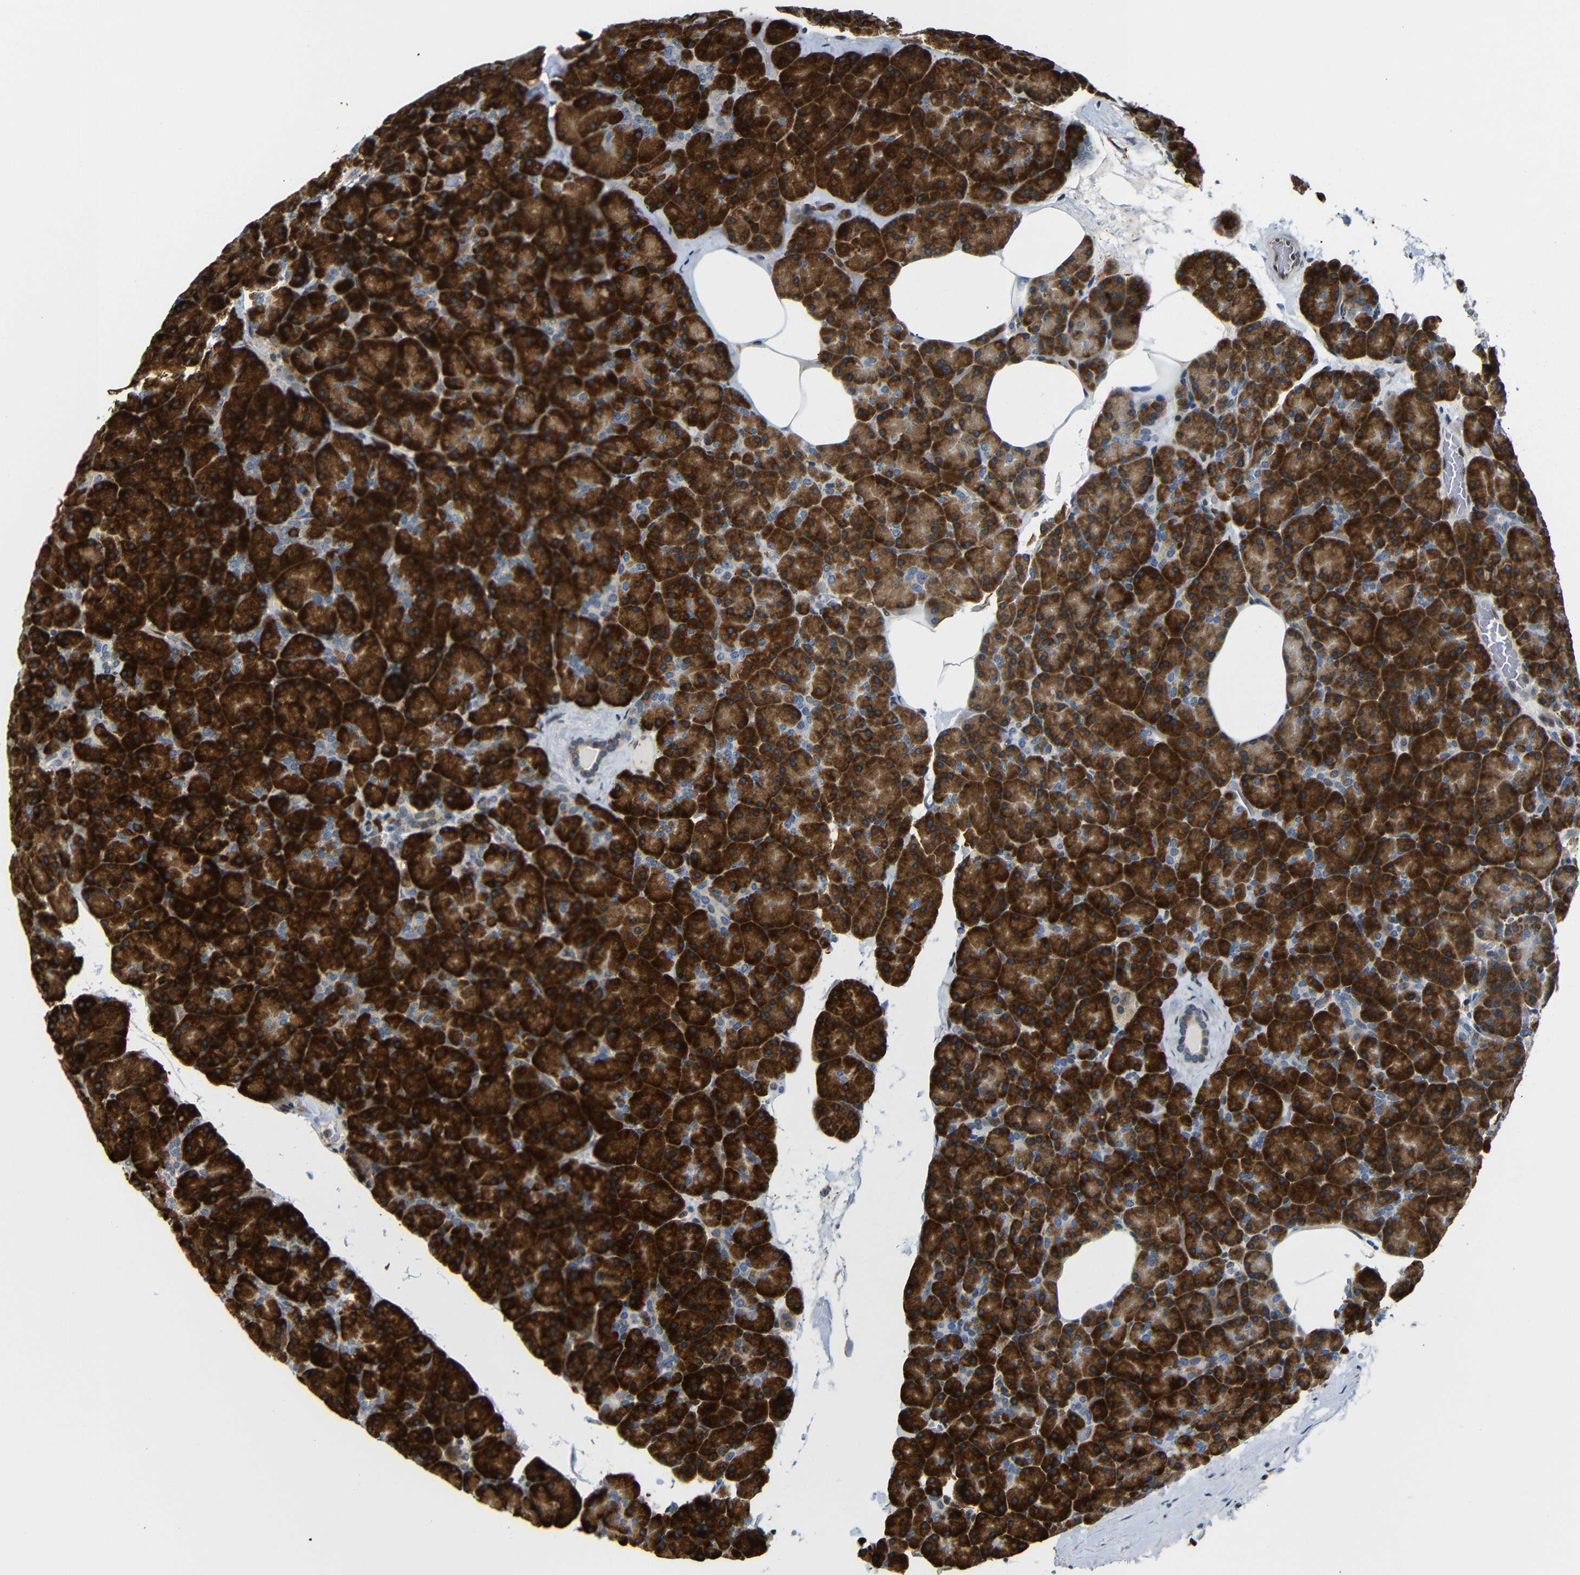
{"staining": {"intensity": "strong", "quantity": ">75%", "location": "cytoplasmic/membranous"}, "tissue": "pancreas", "cell_type": "Exocrine glandular cells", "image_type": "normal", "snomed": [{"axis": "morphology", "description": "Normal tissue, NOS"}, {"axis": "topography", "description": "Pancreas"}], "caption": "Immunohistochemistry image of unremarkable pancreas stained for a protein (brown), which exhibits high levels of strong cytoplasmic/membranous positivity in approximately >75% of exocrine glandular cells.", "gene": "SPCS2", "patient": {"sex": "female", "age": 35}}